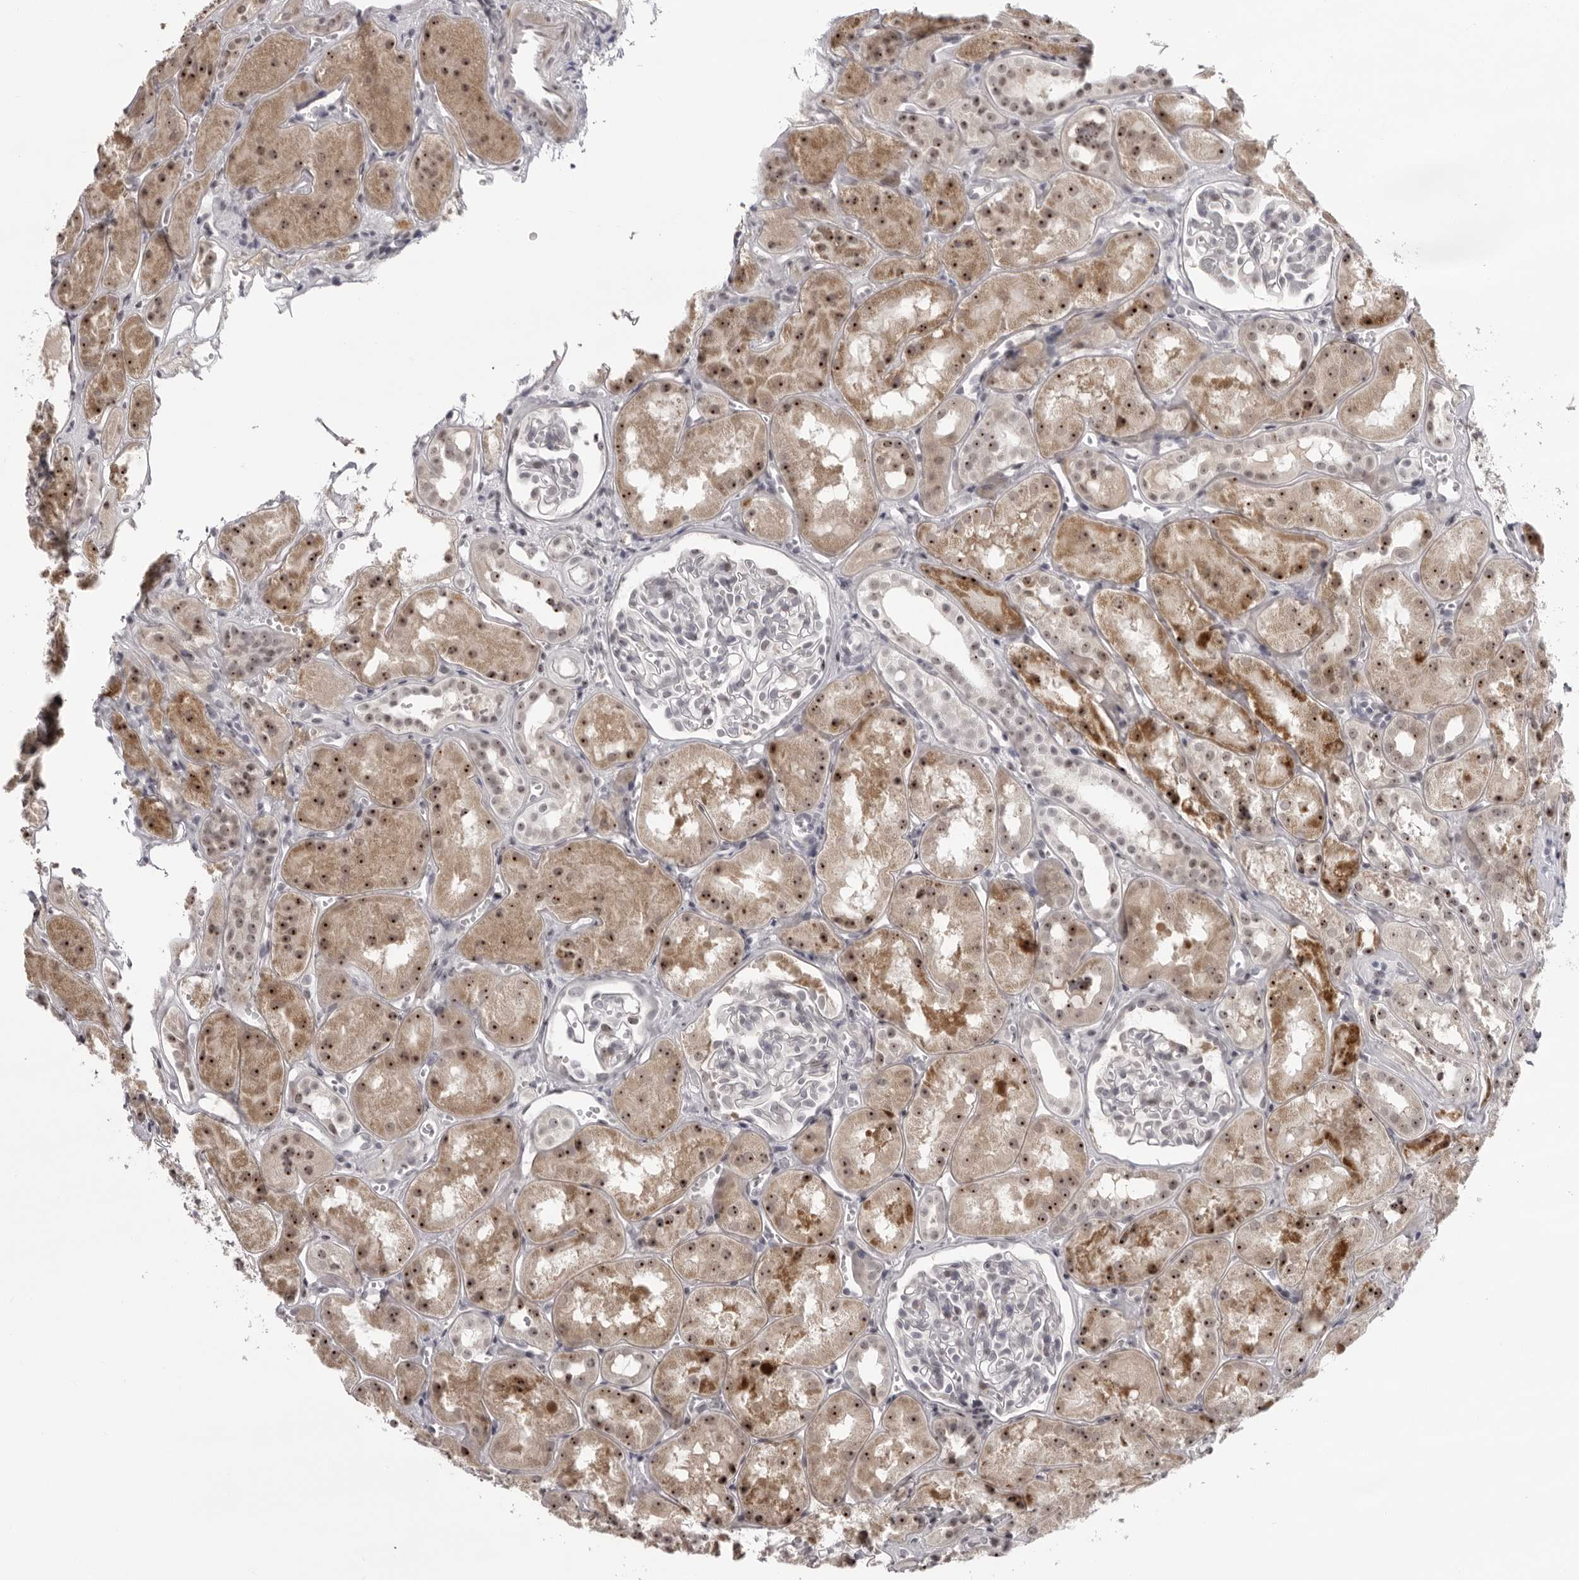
{"staining": {"intensity": "negative", "quantity": "none", "location": "none"}, "tissue": "kidney", "cell_type": "Cells in glomeruli", "image_type": "normal", "snomed": [{"axis": "morphology", "description": "Normal tissue, NOS"}, {"axis": "topography", "description": "Kidney"}], "caption": "Cells in glomeruli are negative for protein expression in normal human kidney. The staining was performed using DAB to visualize the protein expression in brown, while the nuclei were stained in blue with hematoxylin (Magnification: 20x).", "gene": "HELZ", "patient": {"sex": "male", "age": 16}}